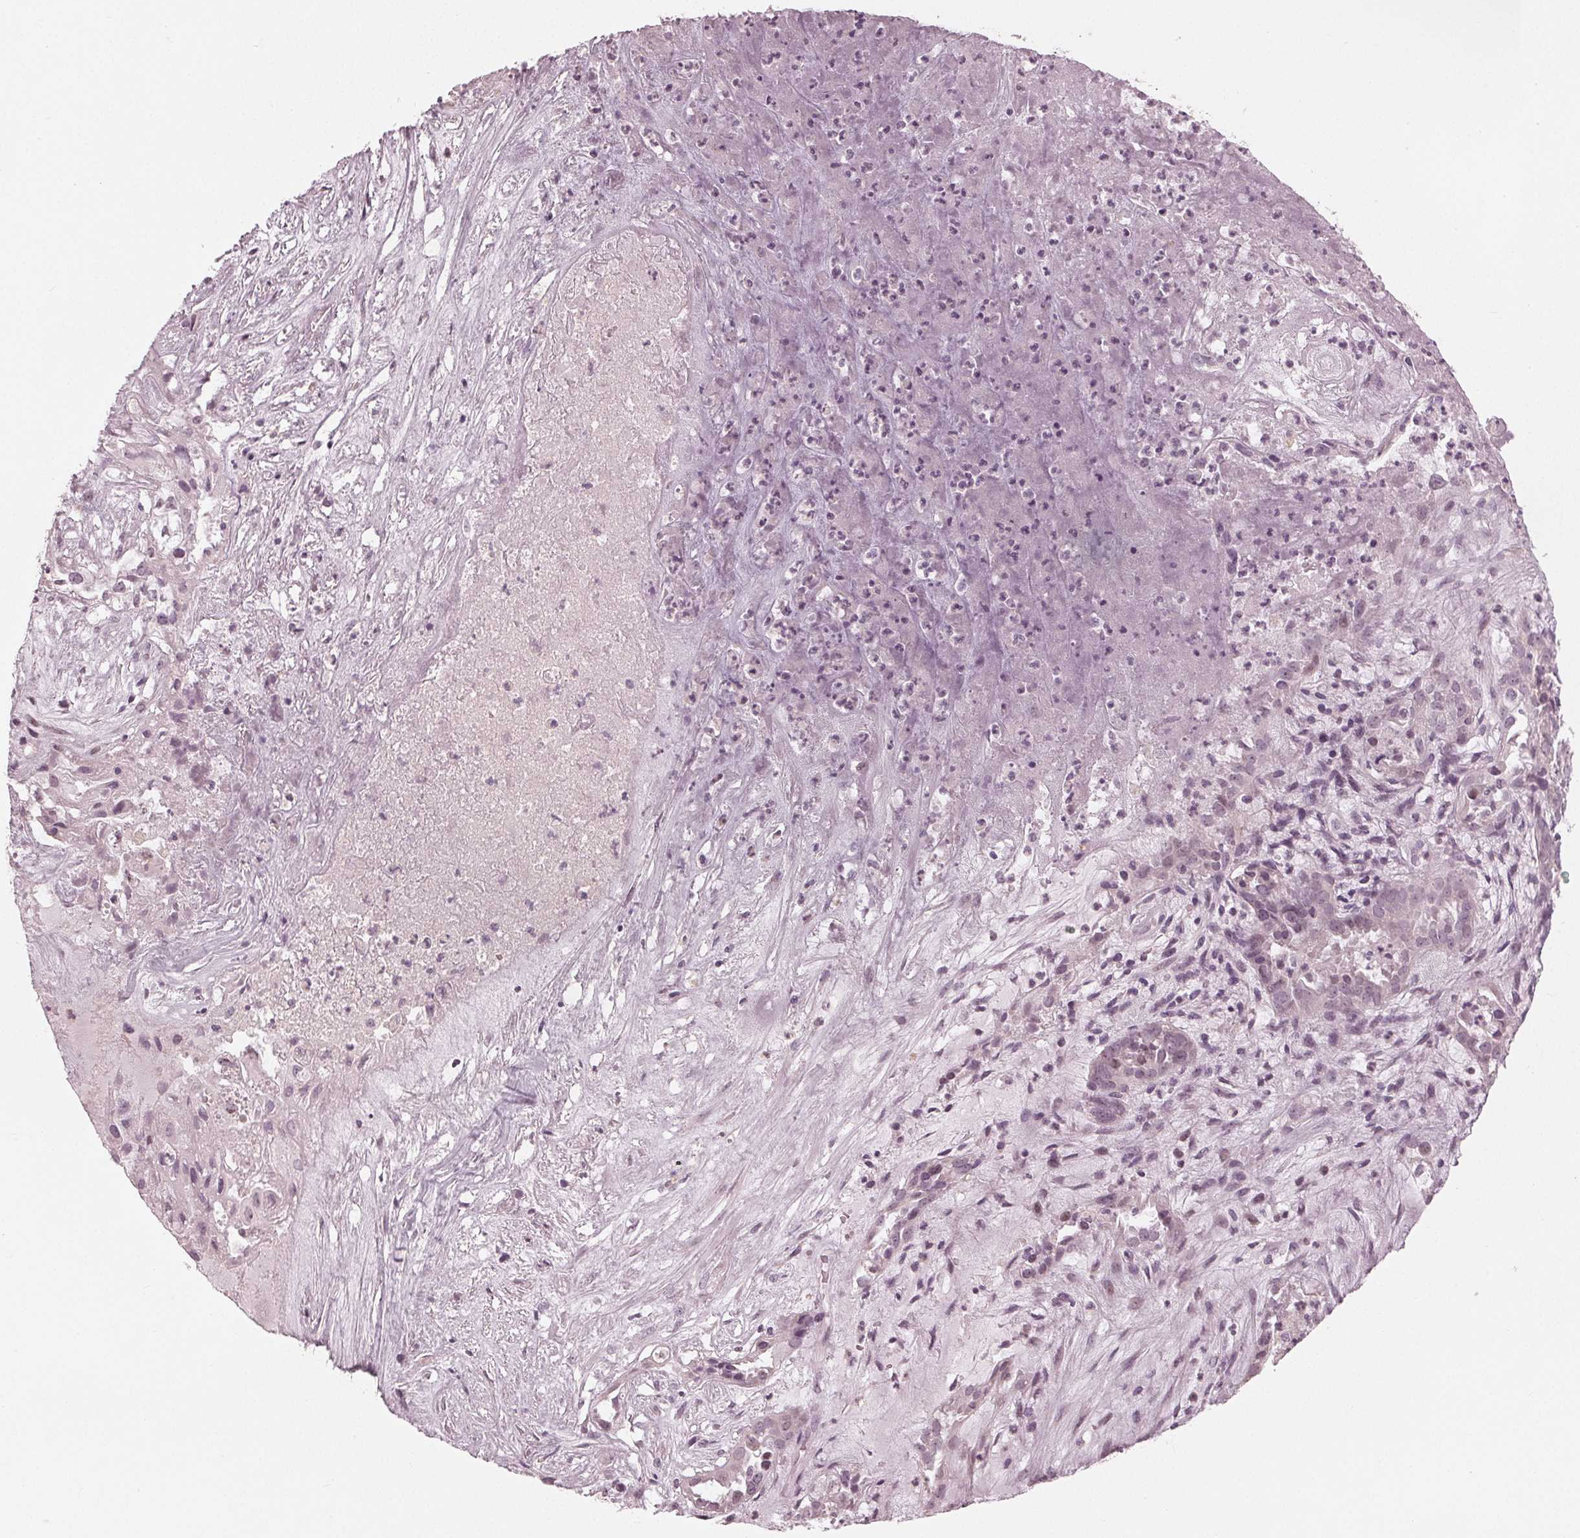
{"staining": {"intensity": "negative", "quantity": "none", "location": "none"}, "tissue": "ovarian cancer", "cell_type": "Tumor cells", "image_type": "cancer", "snomed": [{"axis": "morphology", "description": "Carcinoma, endometroid"}, {"axis": "topography", "description": "Ovary"}], "caption": "A high-resolution histopathology image shows IHC staining of ovarian endometroid carcinoma, which reveals no significant positivity in tumor cells.", "gene": "ADPRHL1", "patient": {"sex": "female", "age": 64}}